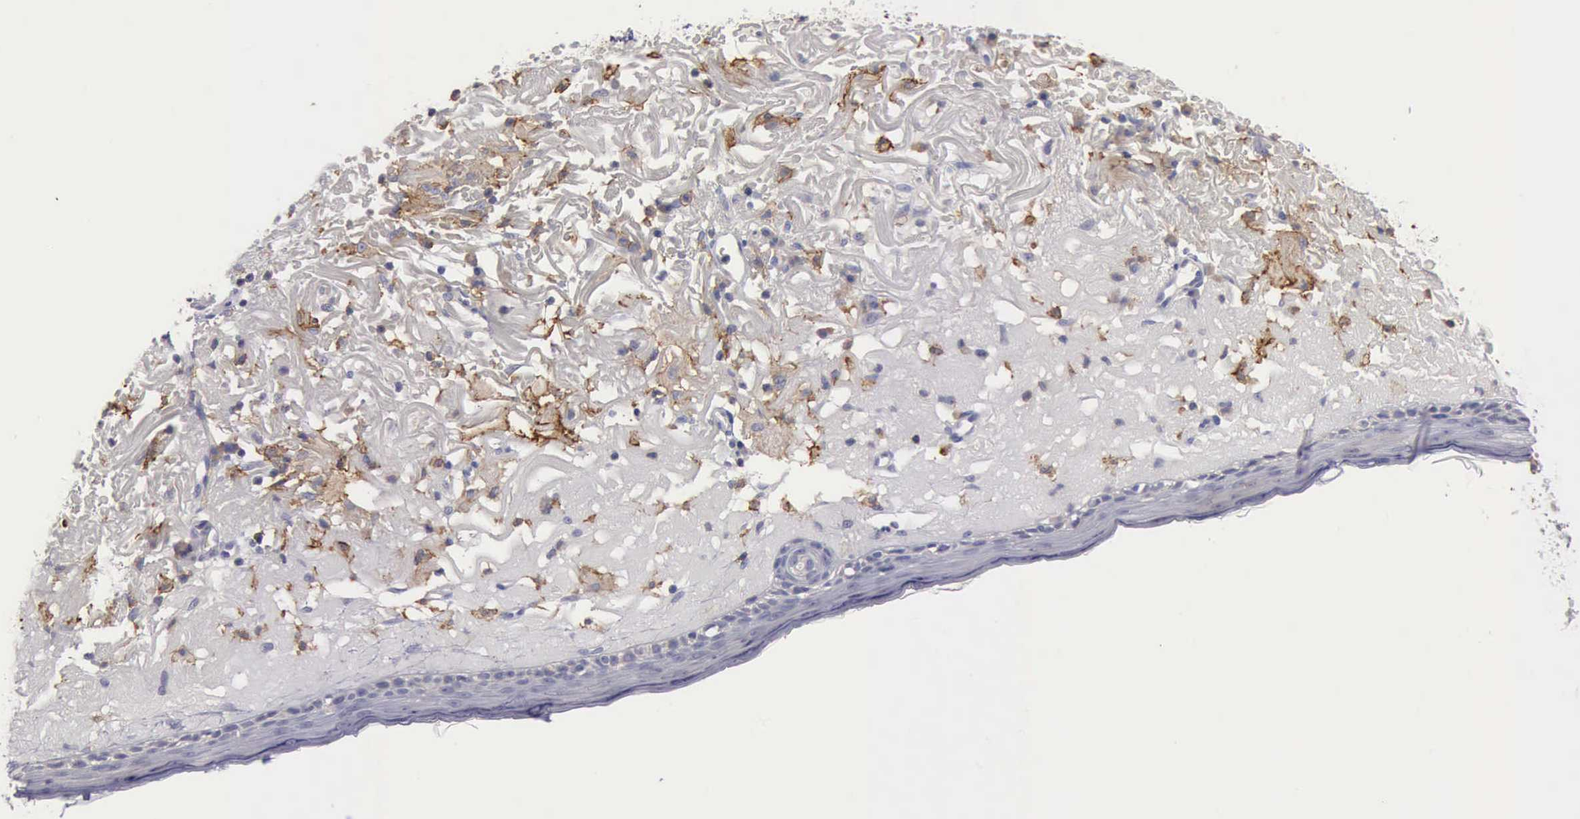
{"staining": {"intensity": "negative", "quantity": "none", "location": "none"}, "tissue": "skin", "cell_type": "Fibroblasts", "image_type": "normal", "snomed": [{"axis": "morphology", "description": "Normal tissue, NOS"}, {"axis": "topography", "description": "Skin"}], "caption": "Photomicrograph shows no protein staining in fibroblasts of normal skin. Nuclei are stained in blue.", "gene": "PTGS2", "patient": {"sex": "female", "age": 90}}